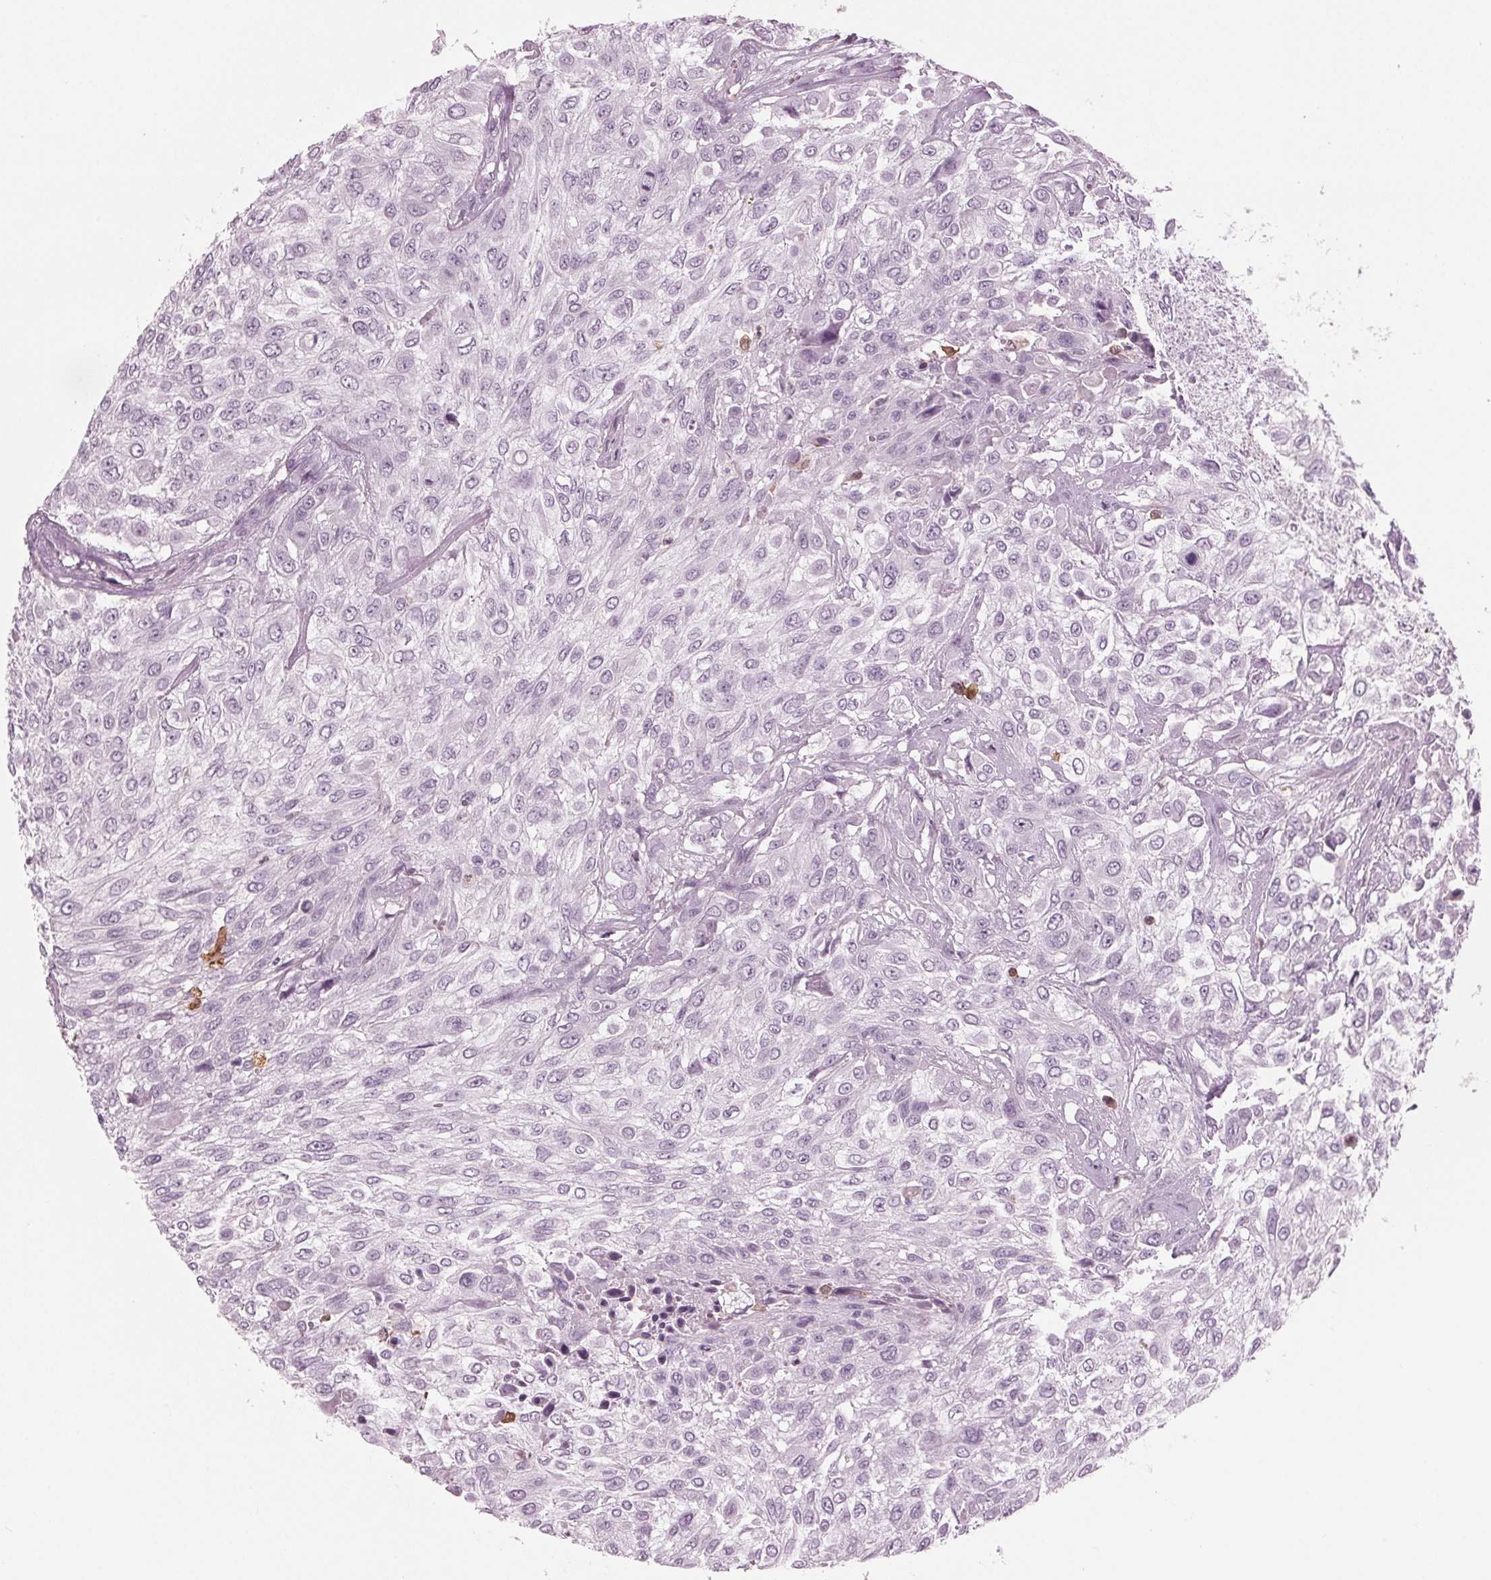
{"staining": {"intensity": "negative", "quantity": "none", "location": "none"}, "tissue": "urothelial cancer", "cell_type": "Tumor cells", "image_type": "cancer", "snomed": [{"axis": "morphology", "description": "Urothelial carcinoma, High grade"}, {"axis": "topography", "description": "Urinary bladder"}], "caption": "IHC of urothelial carcinoma (high-grade) exhibits no positivity in tumor cells. (Stains: DAB (3,3'-diaminobenzidine) IHC with hematoxylin counter stain, Microscopy: brightfield microscopy at high magnification).", "gene": "BTLA", "patient": {"sex": "male", "age": 57}}